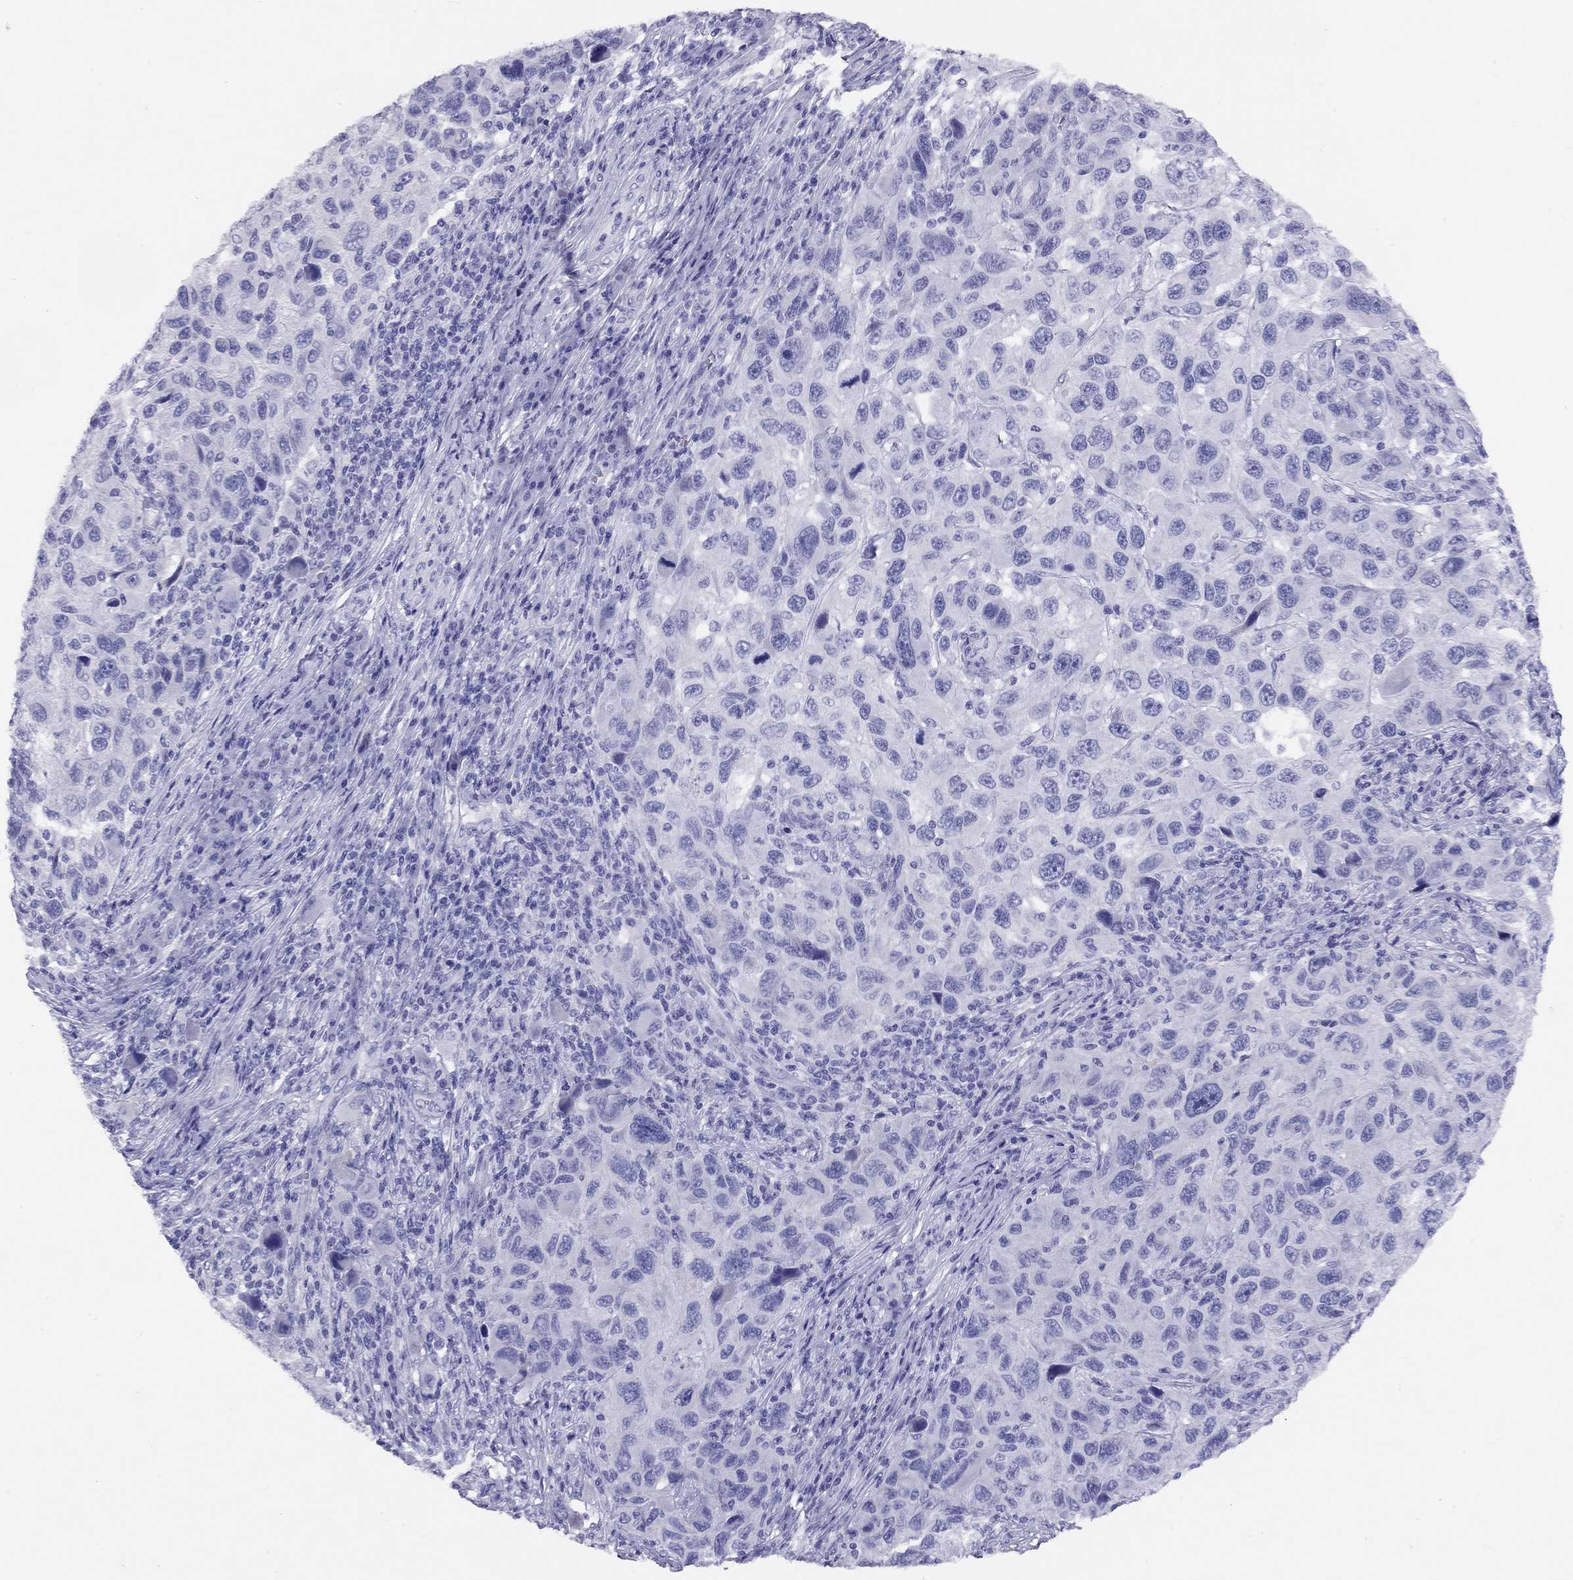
{"staining": {"intensity": "negative", "quantity": "none", "location": "none"}, "tissue": "melanoma", "cell_type": "Tumor cells", "image_type": "cancer", "snomed": [{"axis": "morphology", "description": "Malignant melanoma, NOS"}, {"axis": "topography", "description": "Skin"}], "caption": "DAB (3,3'-diaminobenzidine) immunohistochemical staining of human melanoma reveals no significant expression in tumor cells. (Stains: DAB IHC with hematoxylin counter stain, Microscopy: brightfield microscopy at high magnification).", "gene": "LRIT2", "patient": {"sex": "male", "age": 53}}